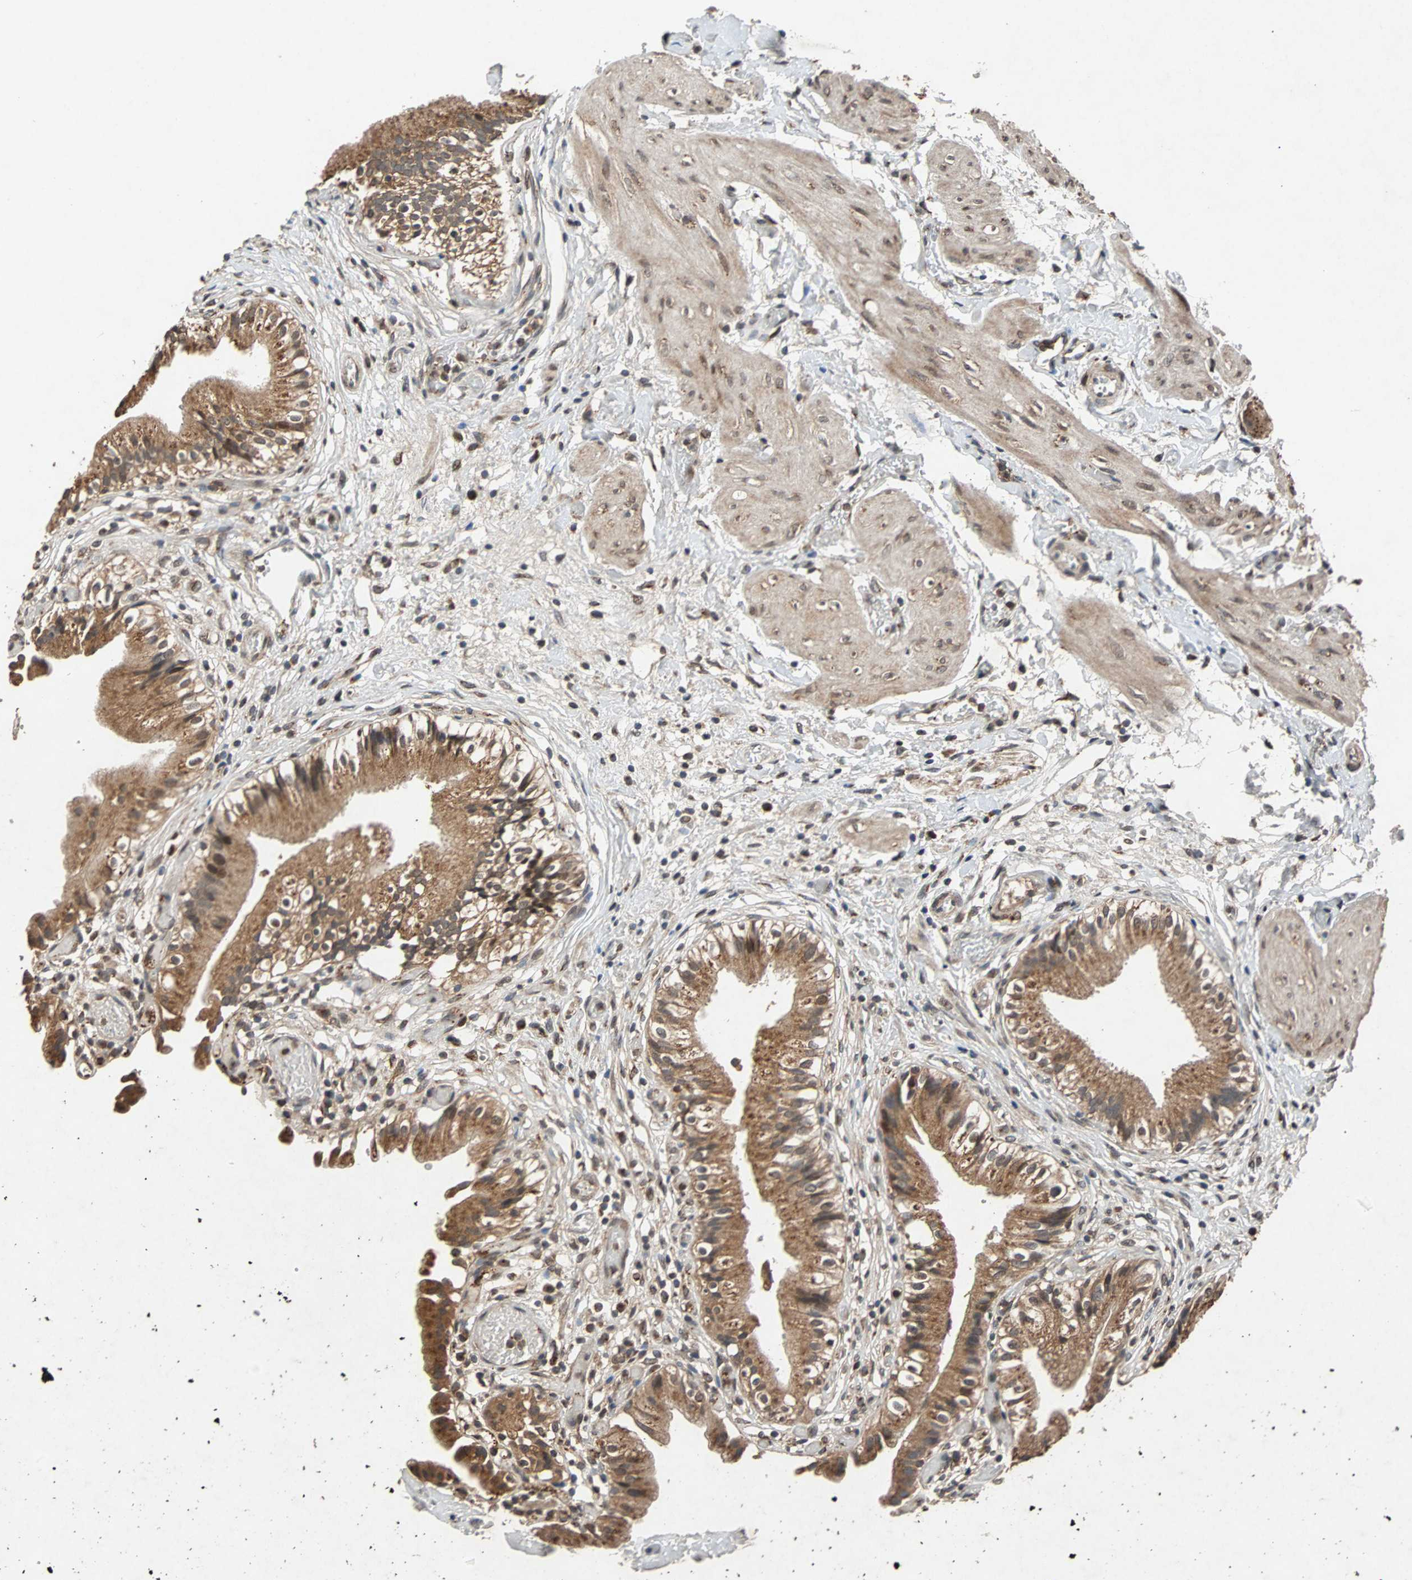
{"staining": {"intensity": "strong", "quantity": ">75%", "location": "cytoplasmic/membranous,nuclear"}, "tissue": "gallbladder", "cell_type": "Glandular cells", "image_type": "normal", "snomed": [{"axis": "morphology", "description": "Normal tissue, NOS"}, {"axis": "topography", "description": "Gallbladder"}], "caption": "DAB (3,3'-diaminobenzidine) immunohistochemical staining of unremarkable gallbladder reveals strong cytoplasmic/membranous,nuclear protein positivity in about >75% of glandular cells. (DAB (3,3'-diaminobenzidine) IHC, brown staining for protein, blue staining for nuclei).", "gene": "USP31", "patient": {"sex": "male", "age": 65}}